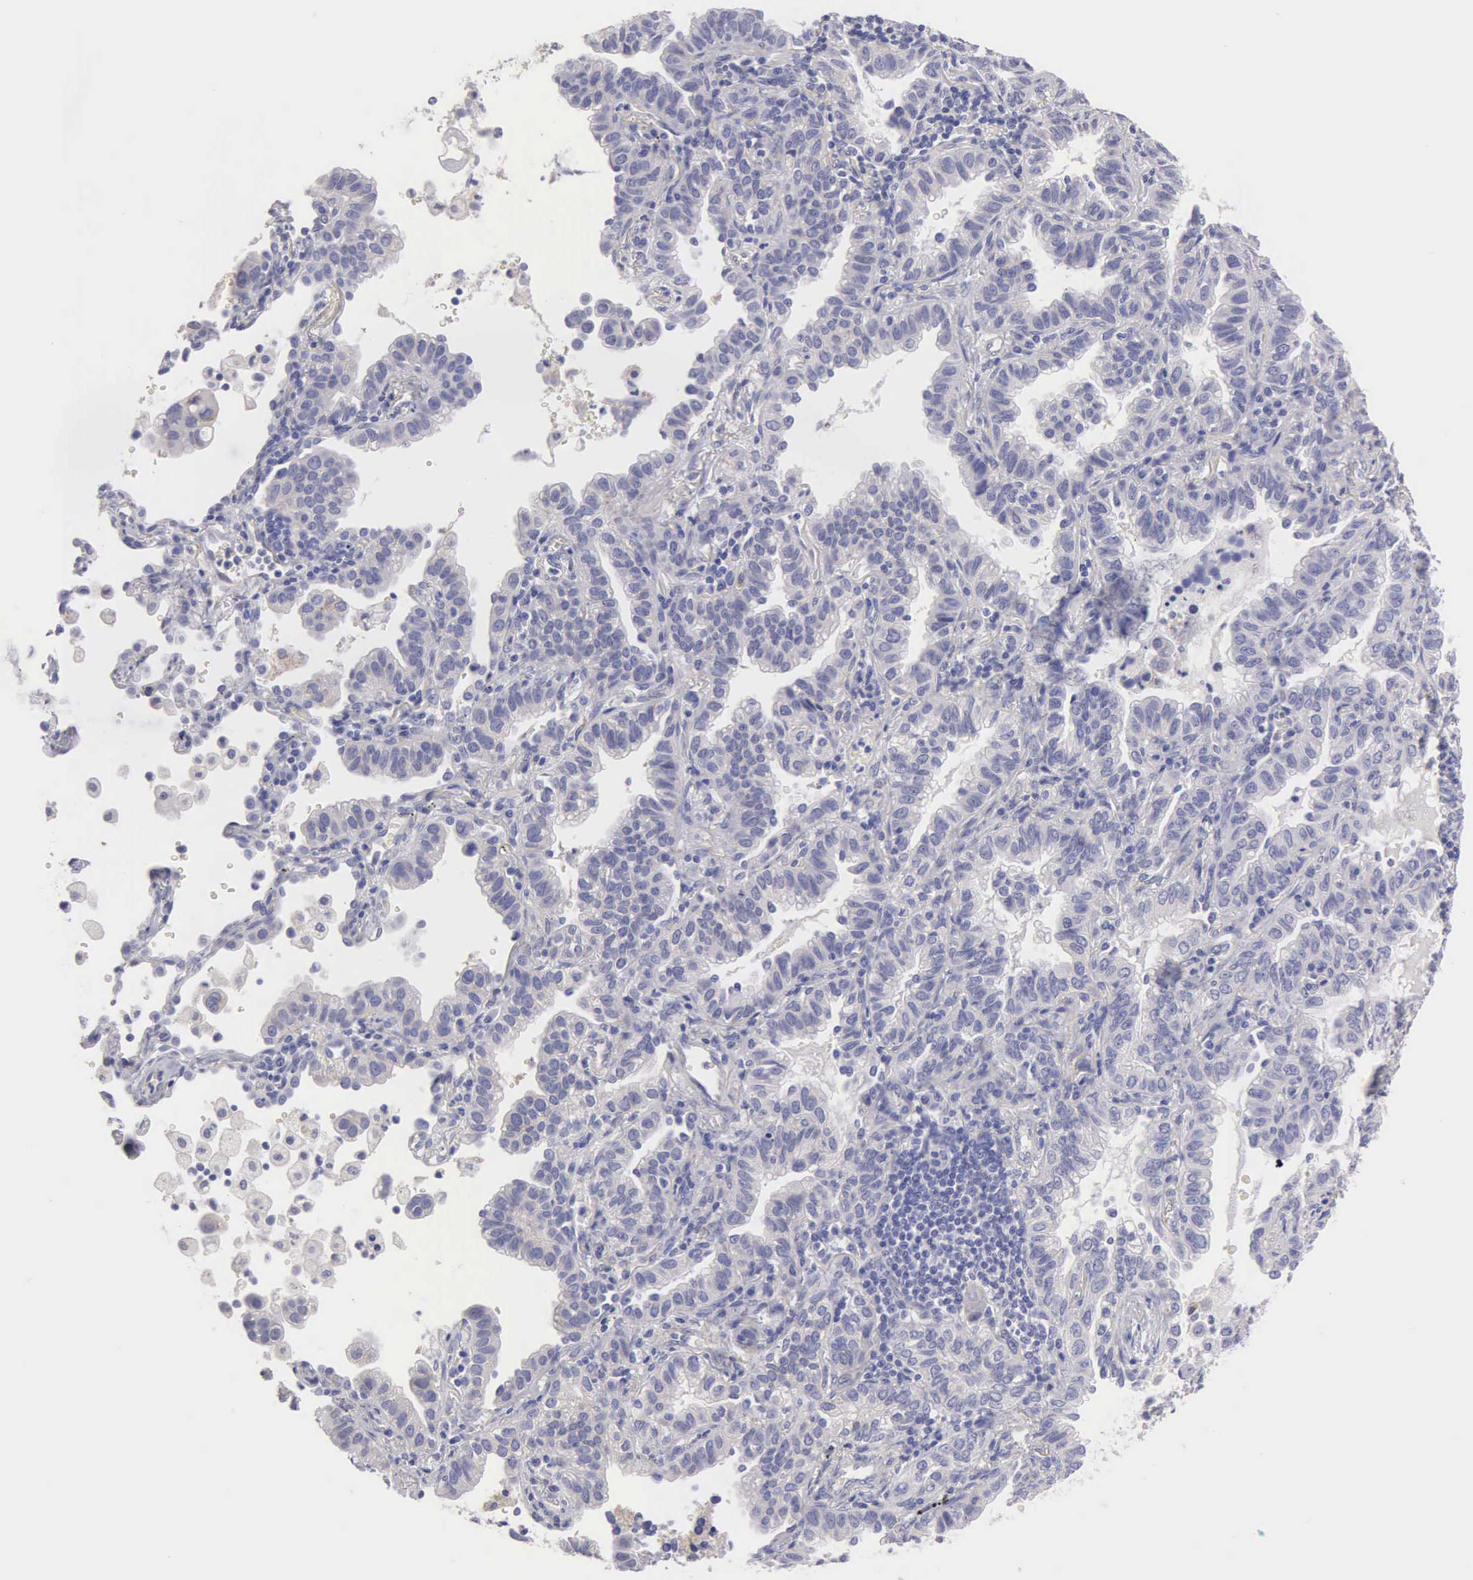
{"staining": {"intensity": "negative", "quantity": "none", "location": "none"}, "tissue": "lung cancer", "cell_type": "Tumor cells", "image_type": "cancer", "snomed": [{"axis": "morphology", "description": "Adenocarcinoma, NOS"}, {"axis": "topography", "description": "Lung"}], "caption": "Tumor cells are negative for protein expression in human lung cancer.", "gene": "APP", "patient": {"sex": "female", "age": 50}}